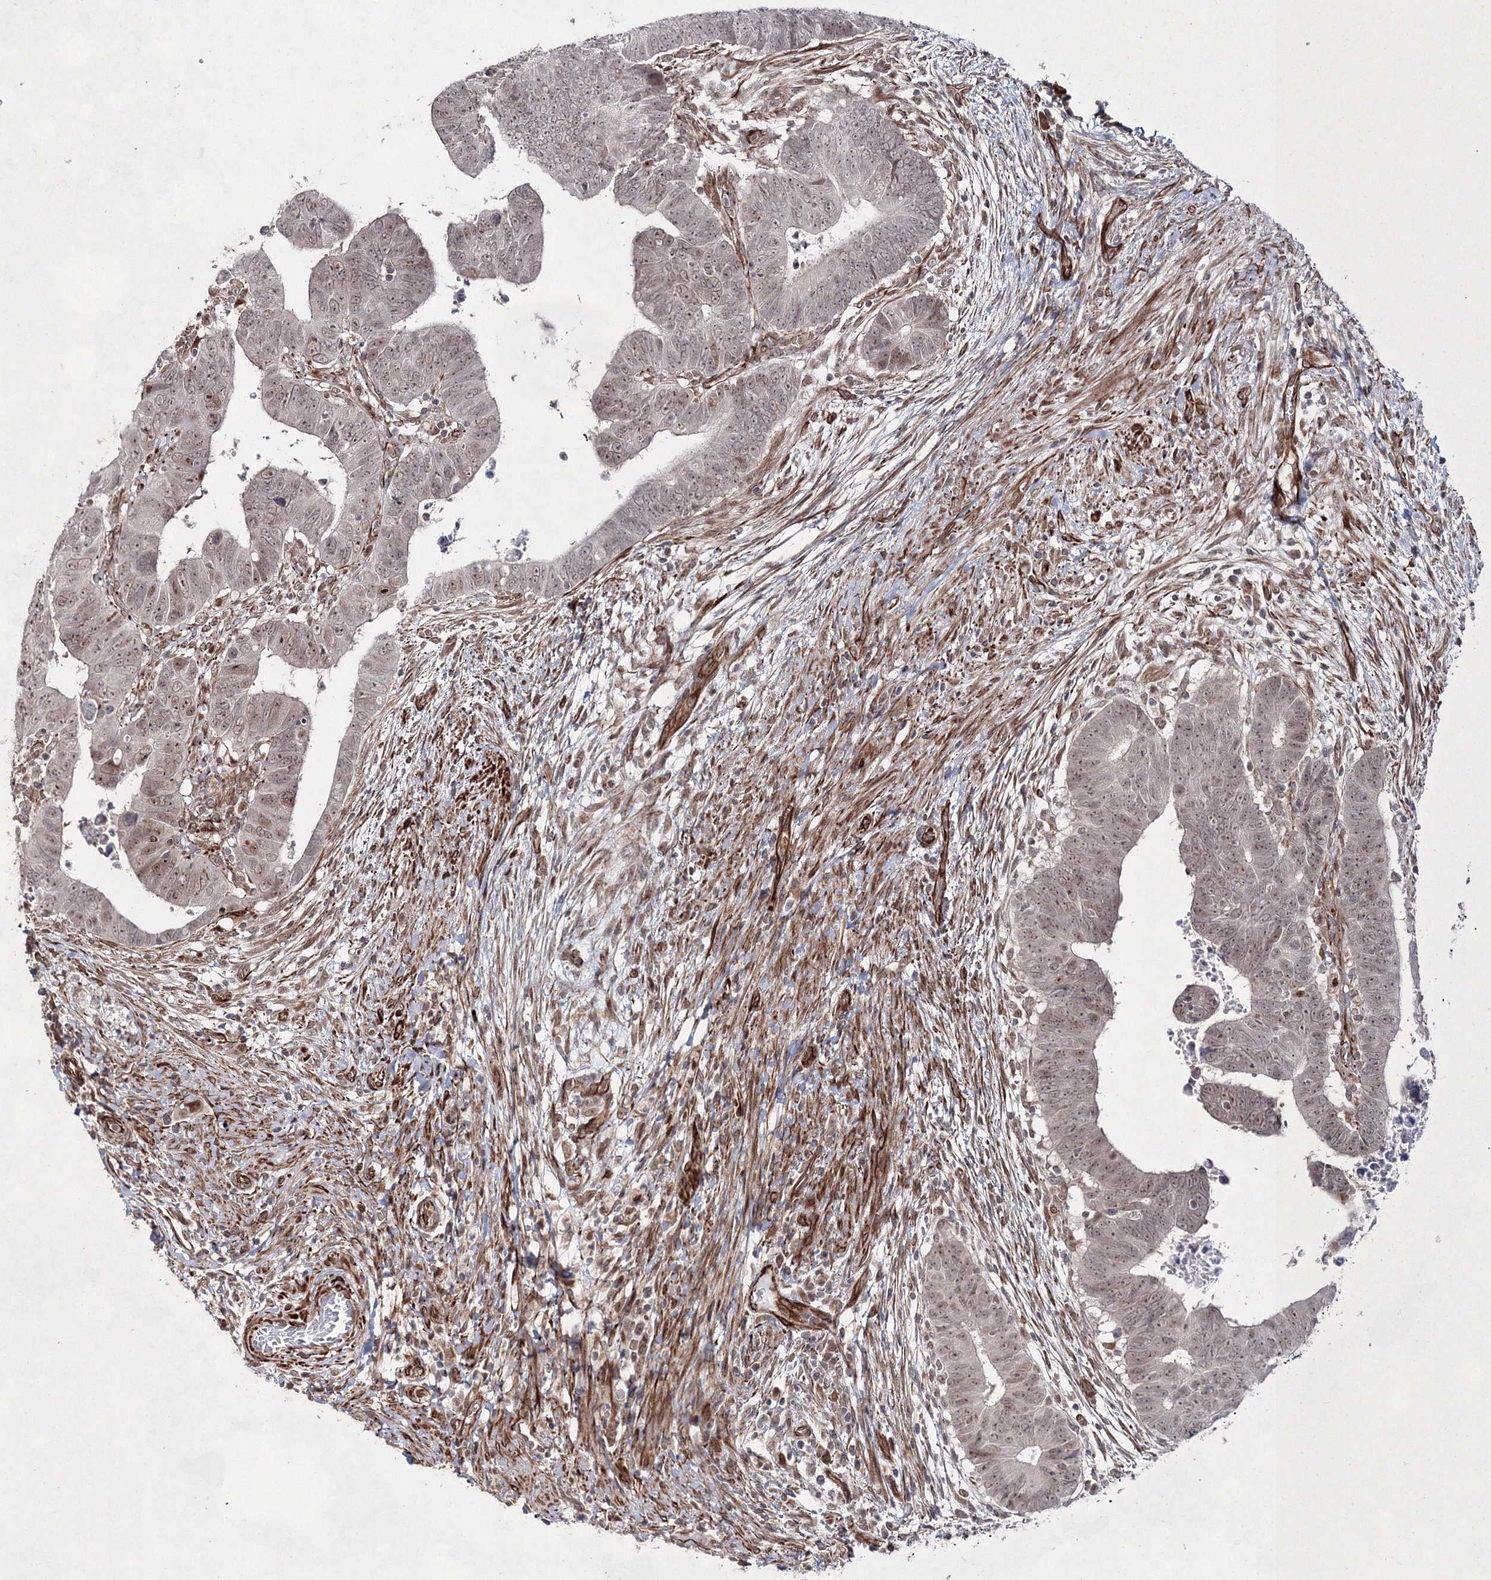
{"staining": {"intensity": "weak", "quantity": ">75%", "location": "nuclear"}, "tissue": "colorectal cancer", "cell_type": "Tumor cells", "image_type": "cancer", "snomed": [{"axis": "morphology", "description": "Normal tissue, NOS"}, {"axis": "morphology", "description": "Adenocarcinoma, NOS"}, {"axis": "topography", "description": "Rectum"}], "caption": "Immunohistochemical staining of colorectal cancer (adenocarcinoma) exhibits low levels of weak nuclear protein positivity in about >75% of tumor cells.", "gene": "SNIP1", "patient": {"sex": "female", "age": 65}}